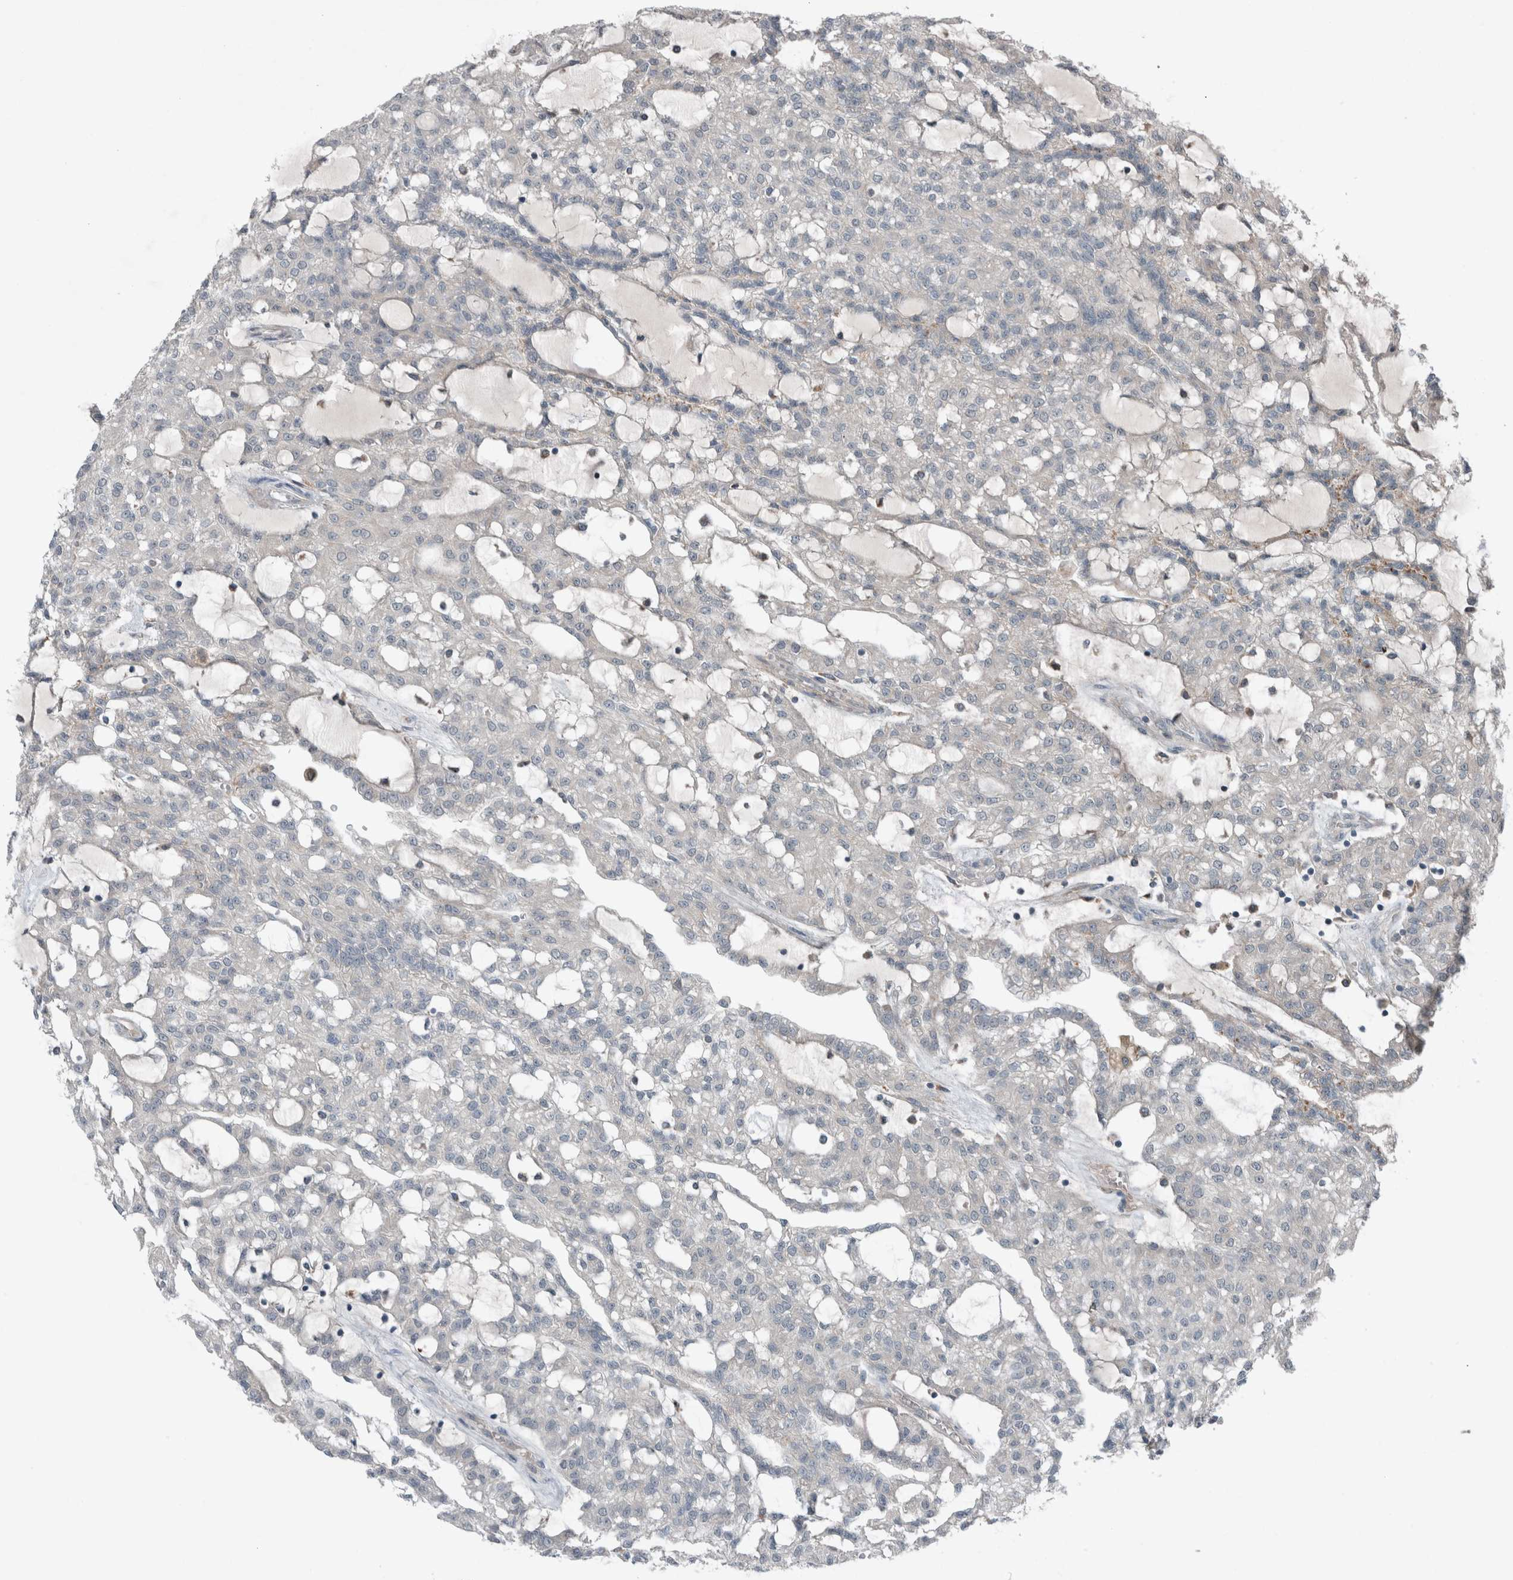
{"staining": {"intensity": "negative", "quantity": "none", "location": "none"}, "tissue": "renal cancer", "cell_type": "Tumor cells", "image_type": "cancer", "snomed": [{"axis": "morphology", "description": "Adenocarcinoma, NOS"}, {"axis": "topography", "description": "Kidney"}], "caption": "This is a micrograph of immunohistochemistry (IHC) staining of adenocarcinoma (renal), which shows no staining in tumor cells. Nuclei are stained in blue.", "gene": "JADE2", "patient": {"sex": "male", "age": 63}}